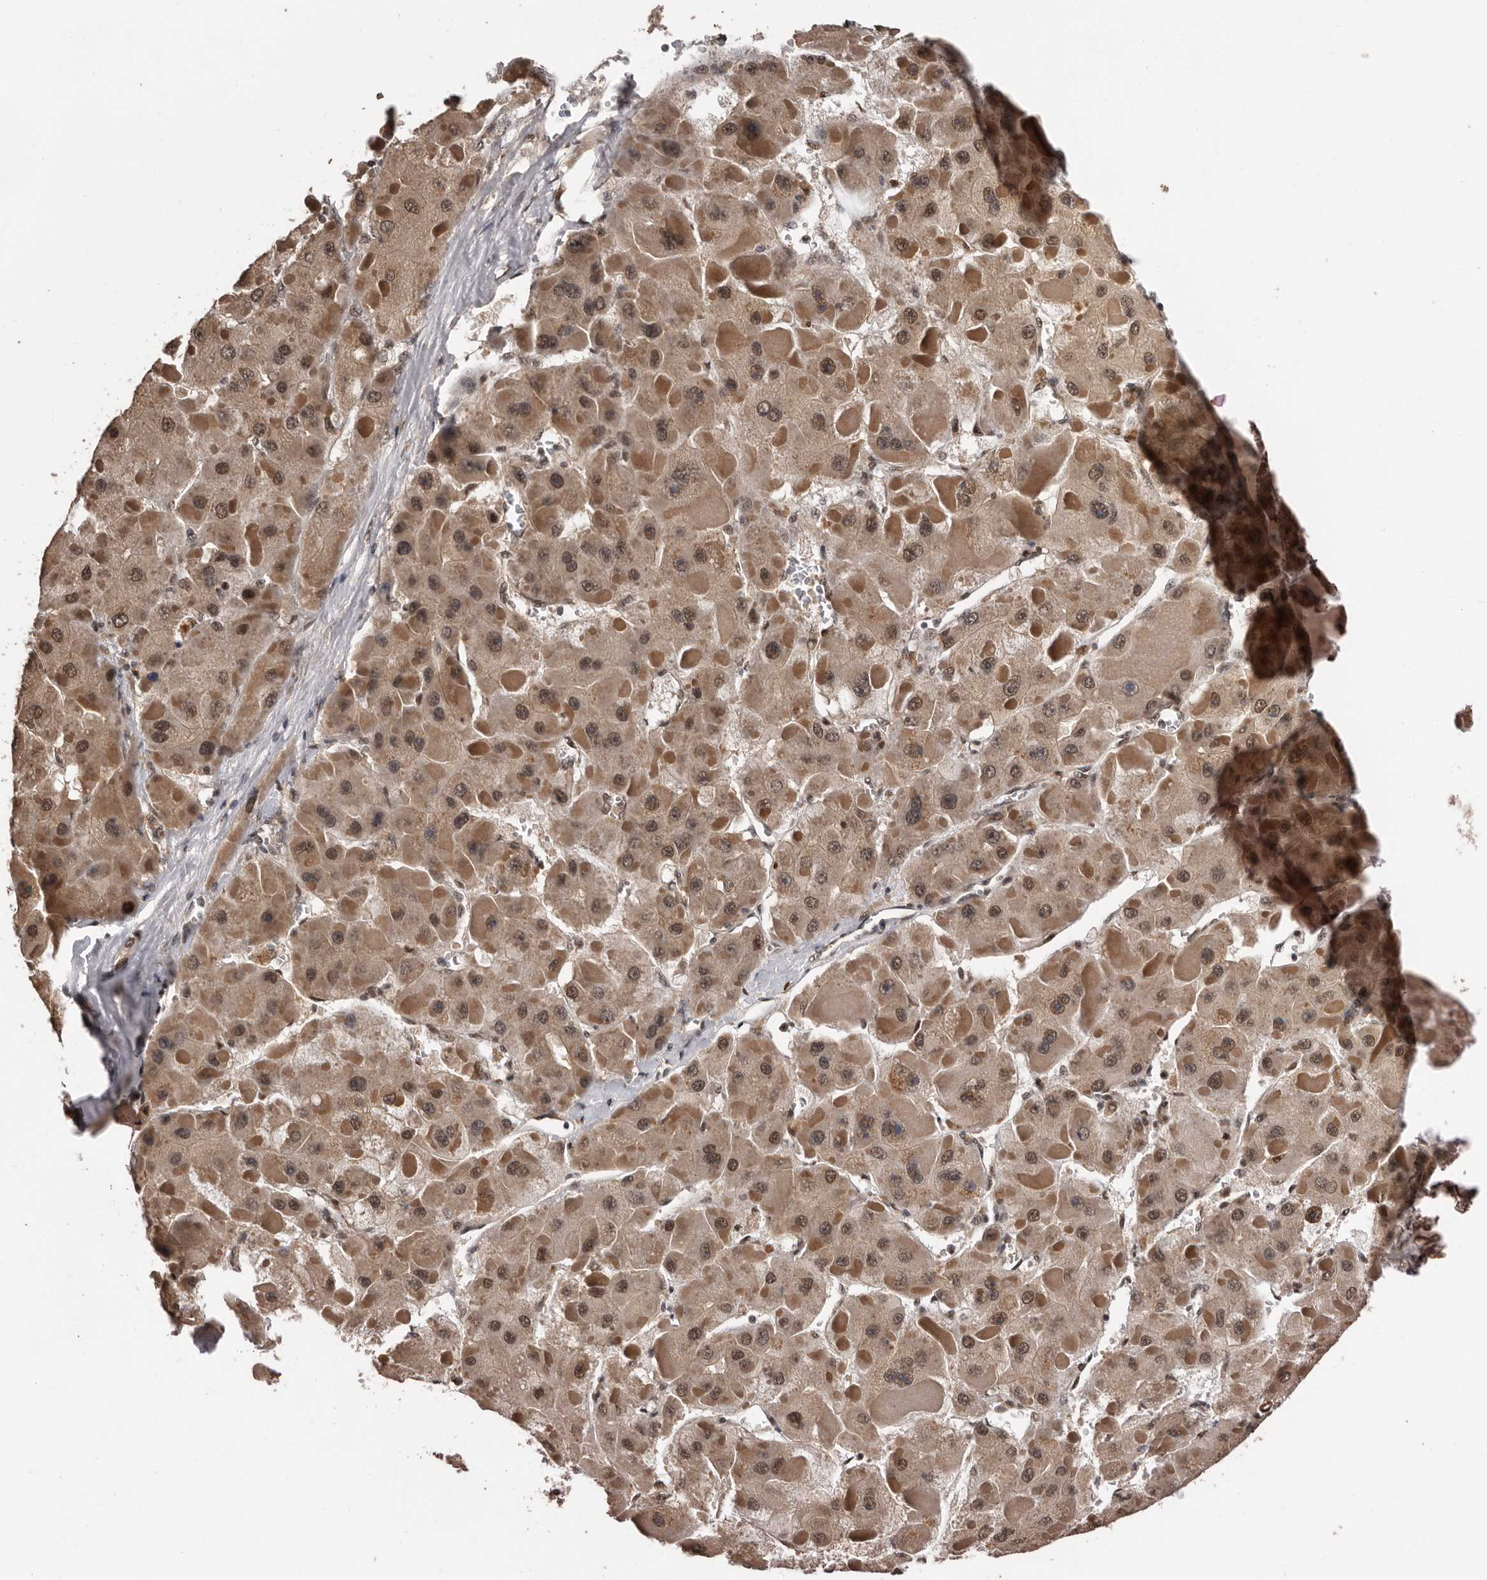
{"staining": {"intensity": "moderate", "quantity": ">75%", "location": "cytoplasmic/membranous,nuclear"}, "tissue": "liver cancer", "cell_type": "Tumor cells", "image_type": "cancer", "snomed": [{"axis": "morphology", "description": "Carcinoma, Hepatocellular, NOS"}, {"axis": "topography", "description": "Liver"}], "caption": "Protein positivity by IHC demonstrates moderate cytoplasmic/membranous and nuclear expression in approximately >75% of tumor cells in hepatocellular carcinoma (liver). (IHC, brightfield microscopy, high magnification).", "gene": "VPS37A", "patient": {"sex": "female", "age": 73}}